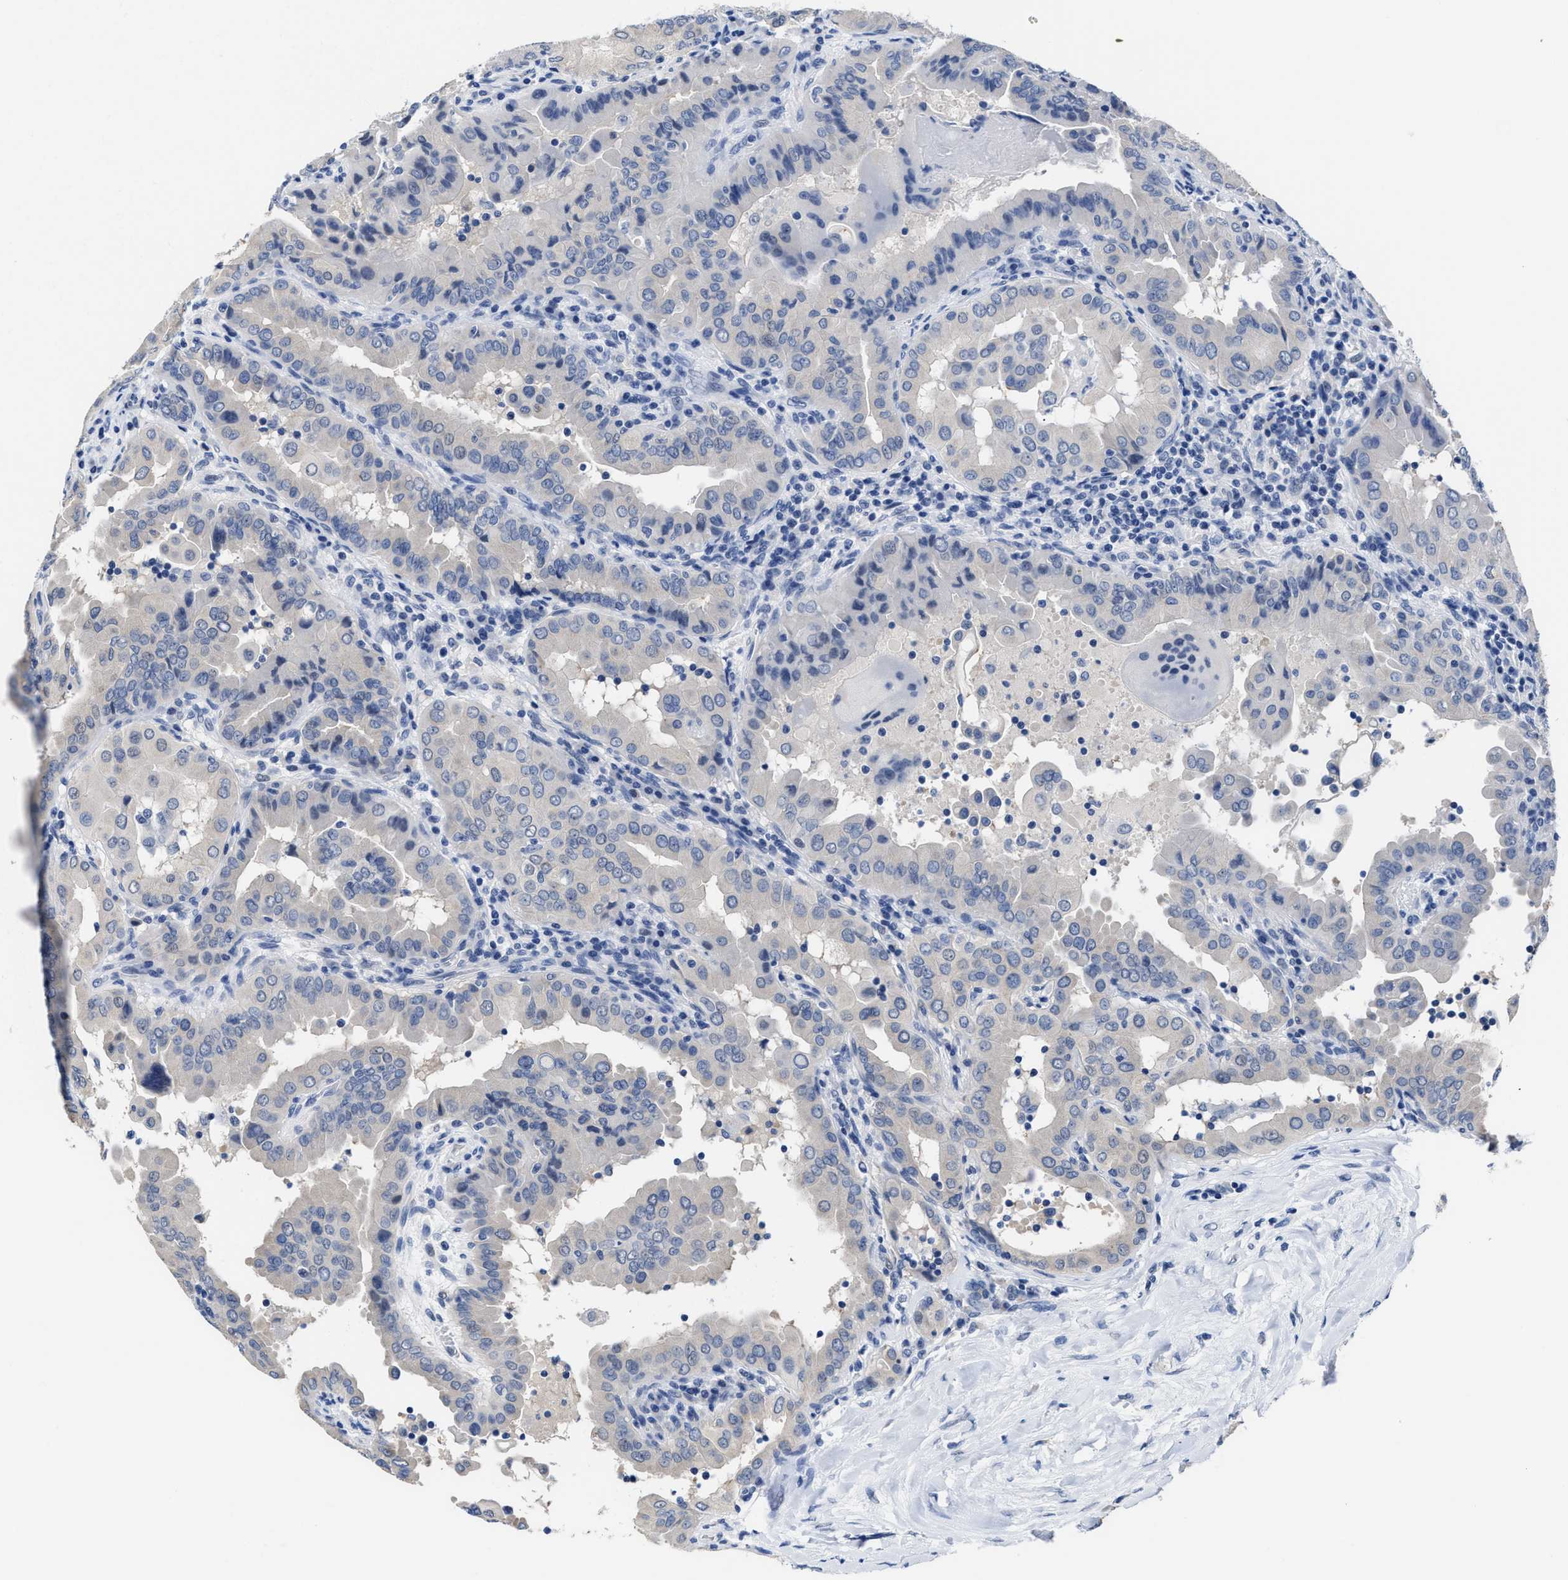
{"staining": {"intensity": "negative", "quantity": "none", "location": "none"}, "tissue": "thyroid cancer", "cell_type": "Tumor cells", "image_type": "cancer", "snomed": [{"axis": "morphology", "description": "Papillary adenocarcinoma, NOS"}, {"axis": "topography", "description": "Thyroid gland"}], "caption": "Papillary adenocarcinoma (thyroid) was stained to show a protein in brown. There is no significant staining in tumor cells. (DAB IHC visualized using brightfield microscopy, high magnification).", "gene": "HOOK1", "patient": {"sex": "male", "age": 33}}